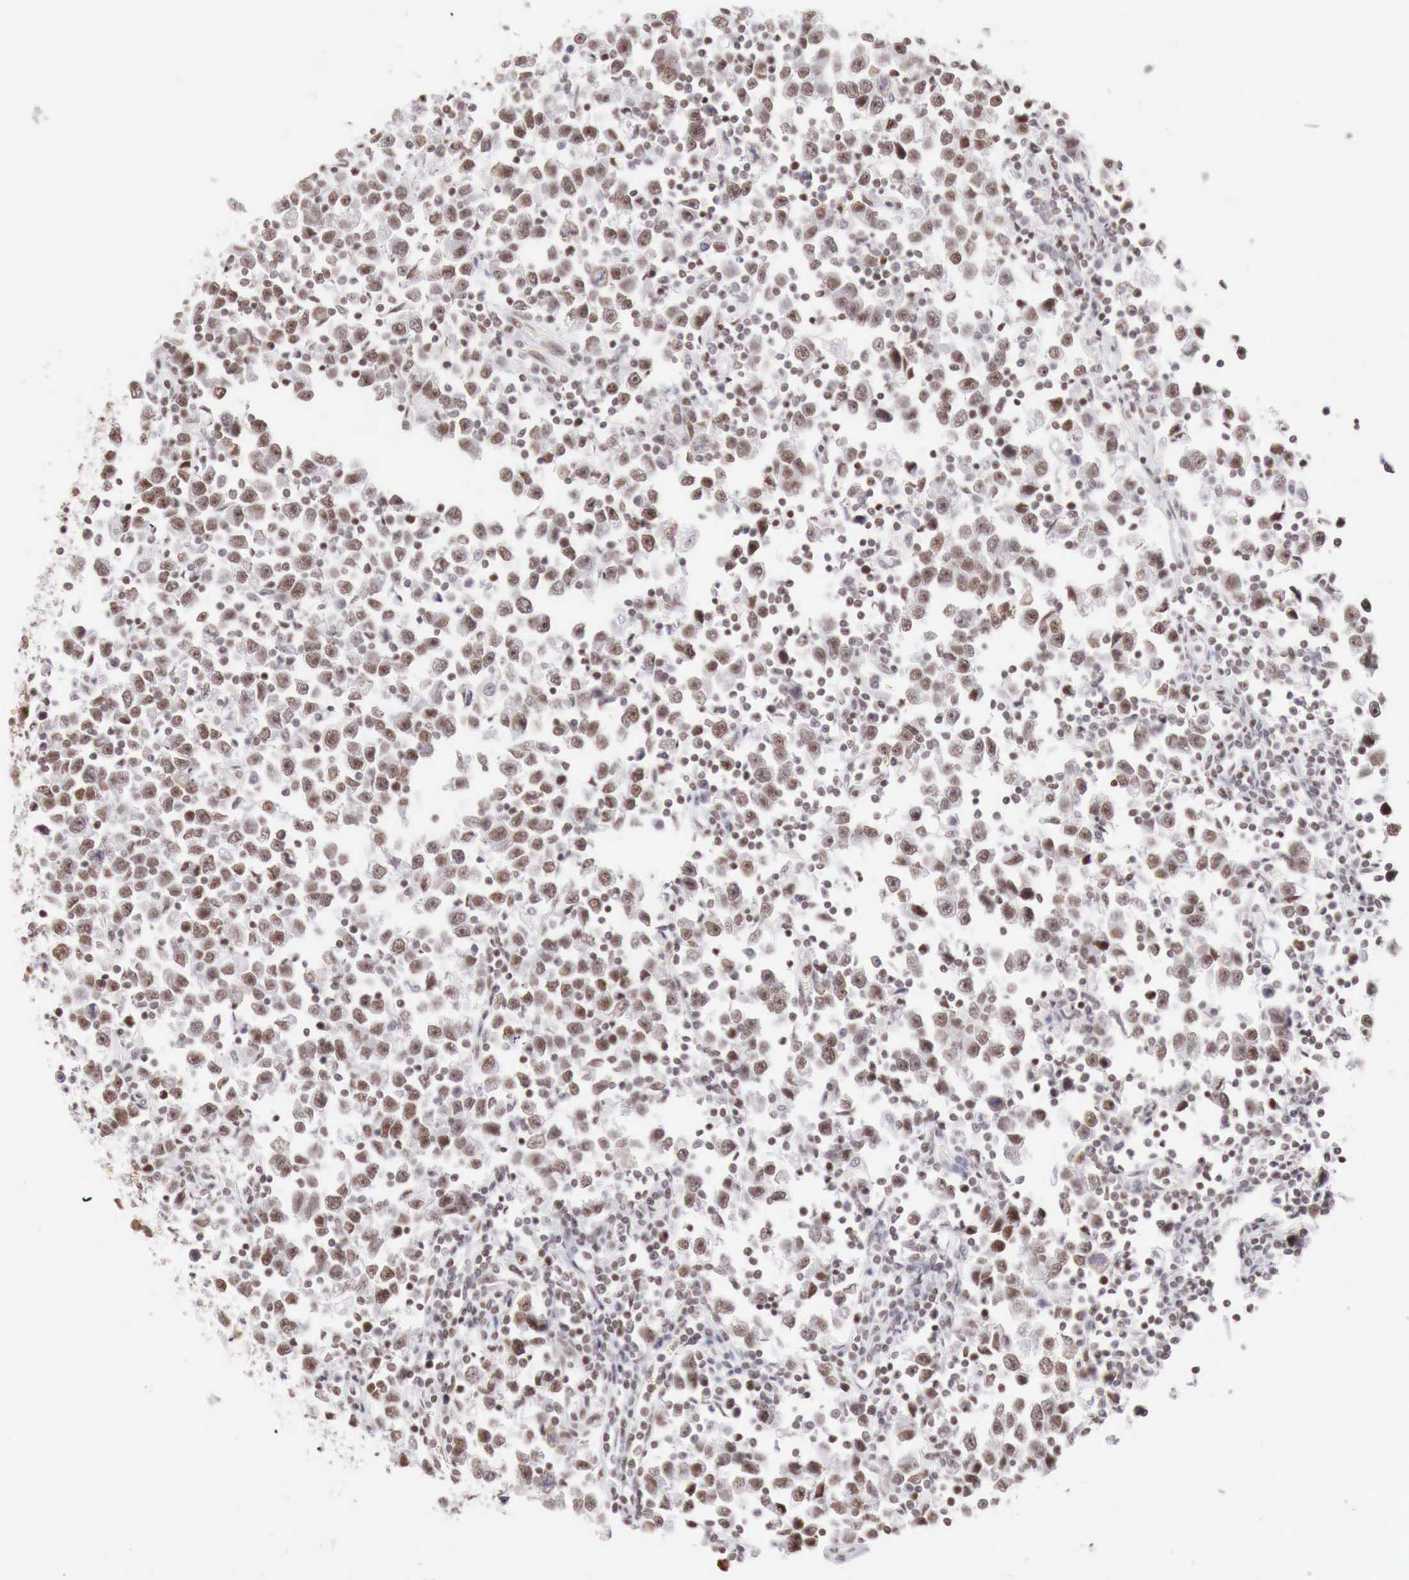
{"staining": {"intensity": "weak", "quantity": "25%-75%", "location": "nuclear"}, "tissue": "testis cancer", "cell_type": "Tumor cells", "image_type": "cancer", "snomed": [{"axis": "morphology", "description": "Seminoma, NOS"}, {"axis": "topography", "description": "Testis"}], "caption": "Testis cancer stained for a protein (brown) reveals weak nuclear positive positivity in approximately 25%-75% of tumor cells.", "gene": "PHF14", "patient": {"sex": "male", "age": 43}}